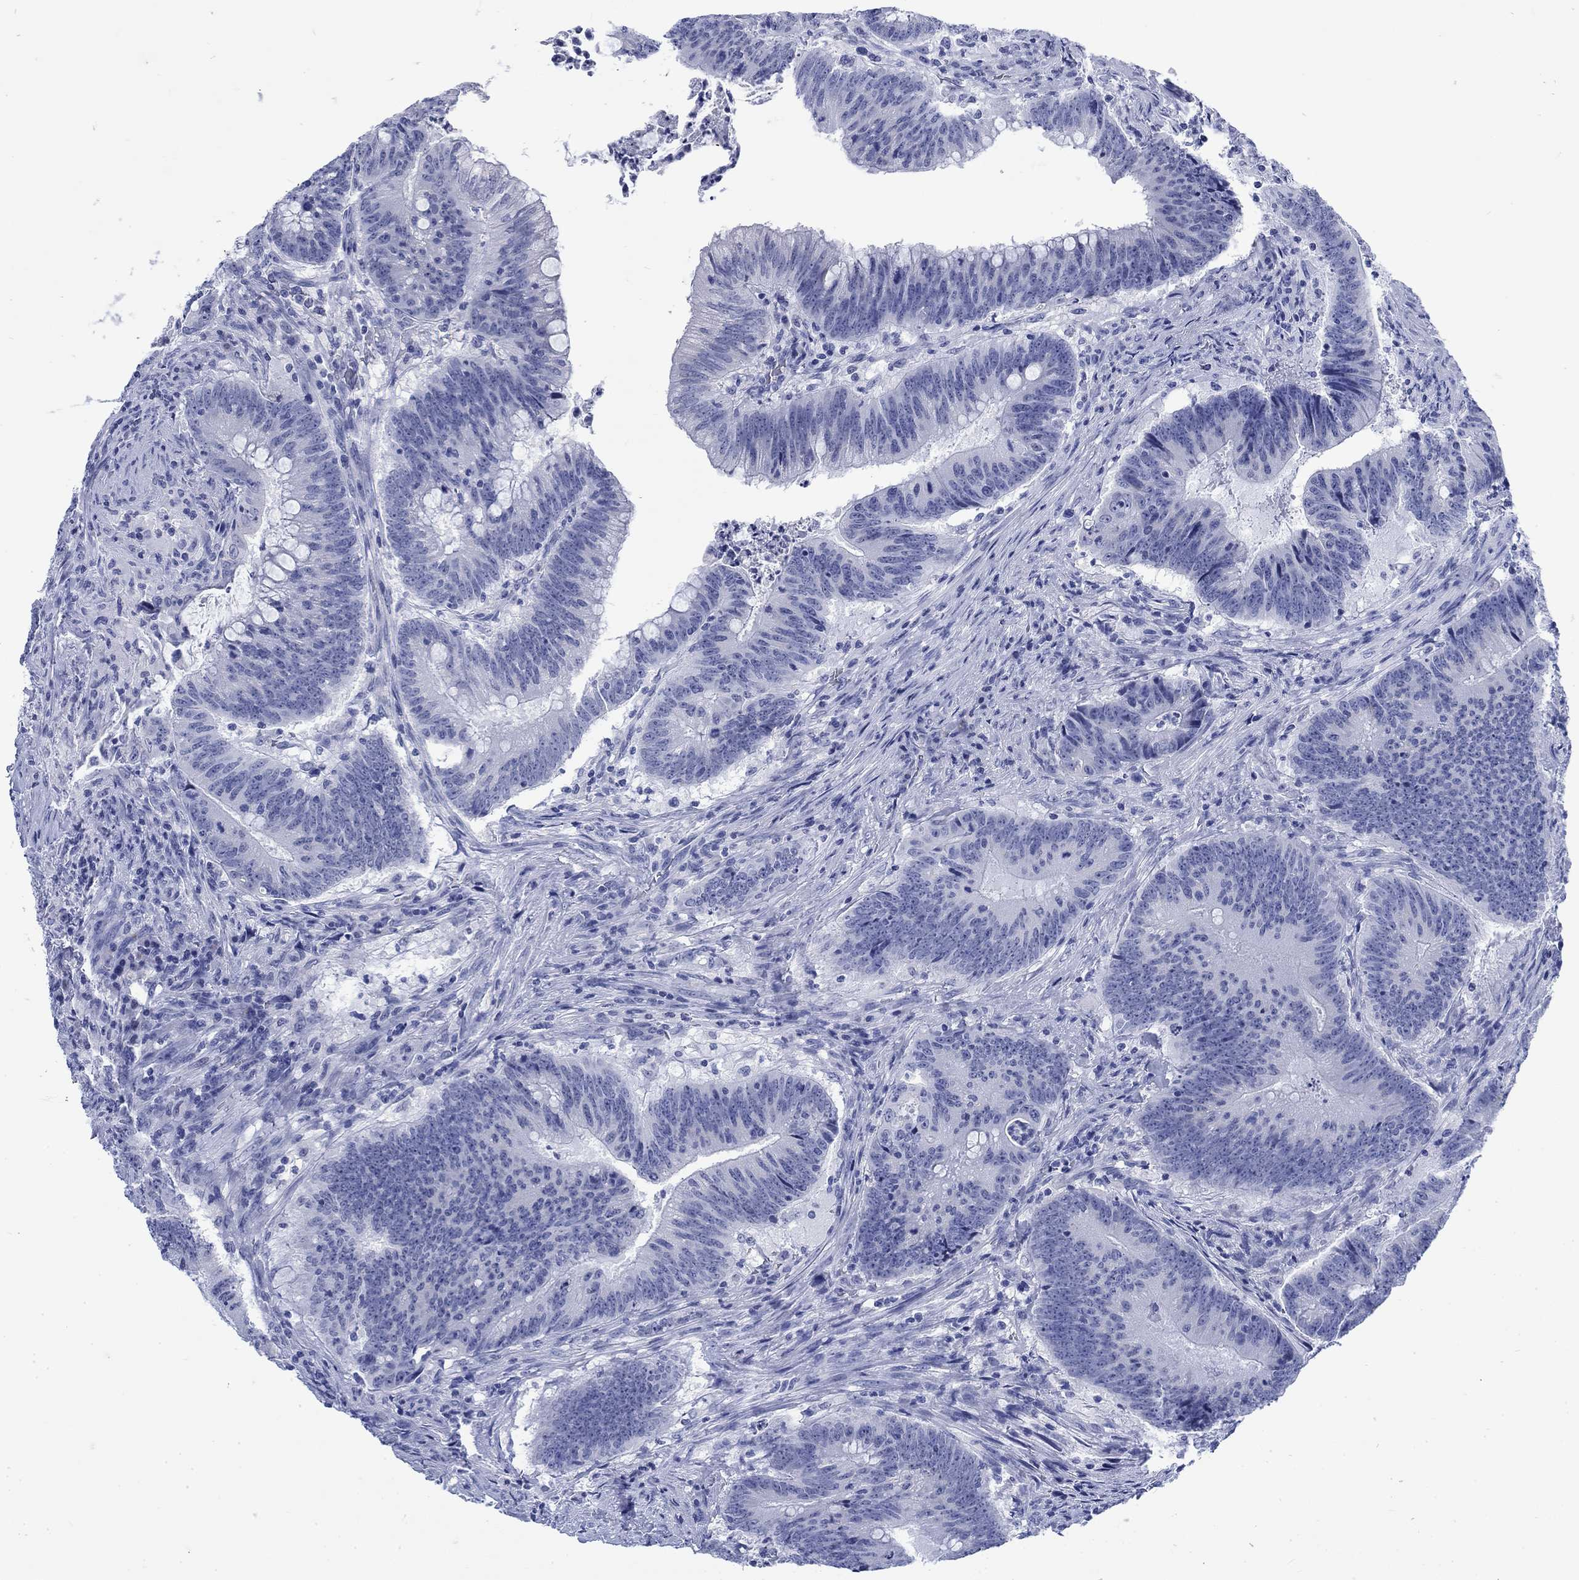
{"staining": {"intensity": "negative", "quantity": "none", "location": "none"}, "tissue": "colorectal cancer", "cell_type": "Tumor cells", "image_type": "cancer", "snomed": [{"axis": "morphology", "description": "Adenocarcinoma, NOS"}, {"axis": "topography", "description": "Colon"}], "caption": "A histopathology image of human colorectal cancer (adenocarcinoma) is negative for staining in tumor cells. (Immunohistochemistry, brightfield microscopy, high magnification).", "gene": "KRT76", "patient": {"sex": "female", "age": 87}}